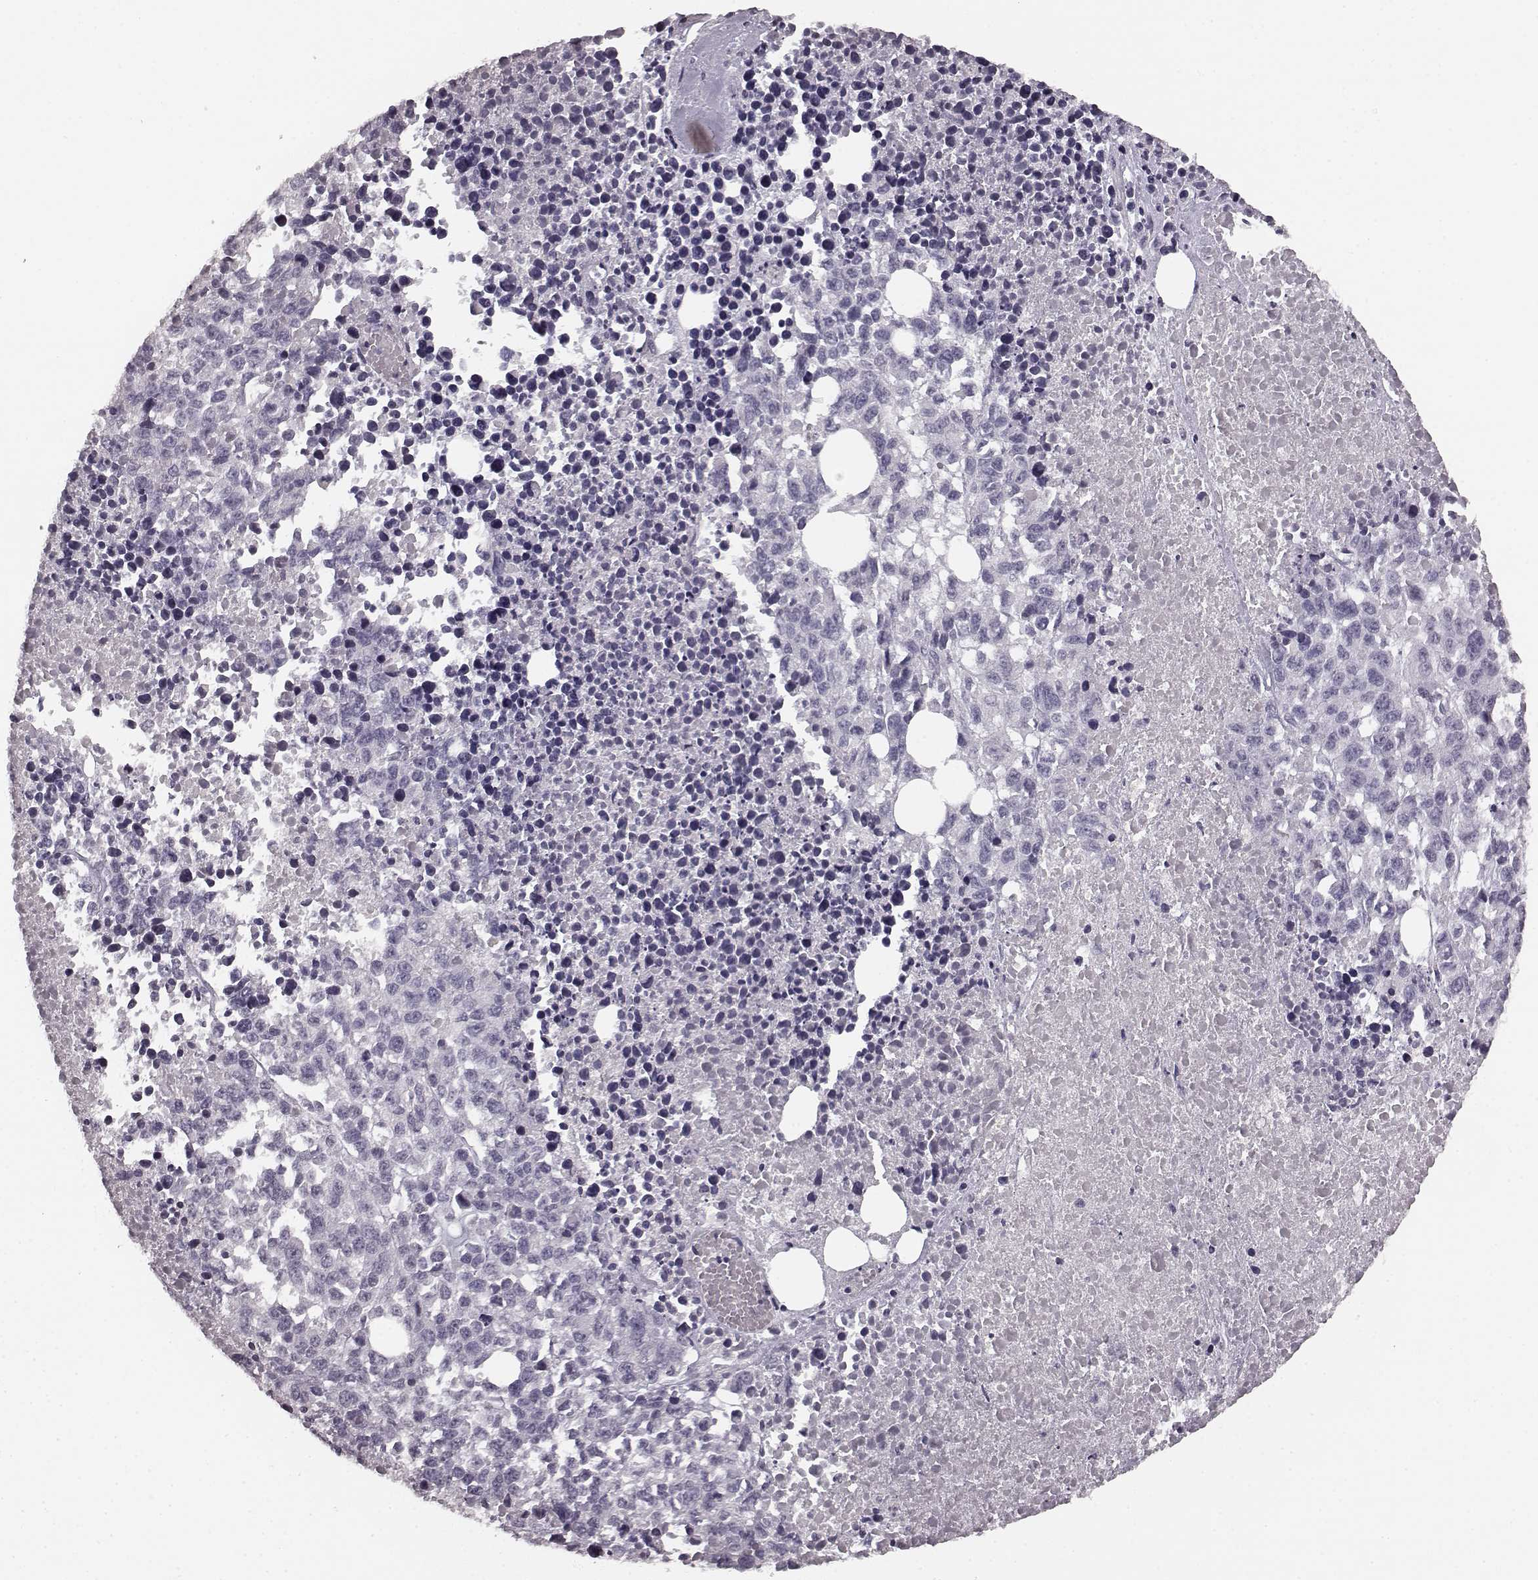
{"staining": {"intensity": "negative", "quantity": "none", "location": "none"}, "tissue": "melanoma", "cell_type": "Tumor cells", "image_type": "cancer", "snomed": [{"axis": "morphology", "description": "Malignant melanoma, Metastatic site"}, {"axis": "topography", "description": "Skin"}], "caption": "Immunohistochemistry (IHC) of malignant melanoma (metastatic site) shows no expression in tumor cells. (Stains: DAB IHC with hematoxylin counter stain, Microscopy: brightfield microscopy at high magnification).", "gene": "RIT2", "patient": {"sex": "male", "age": 84}}